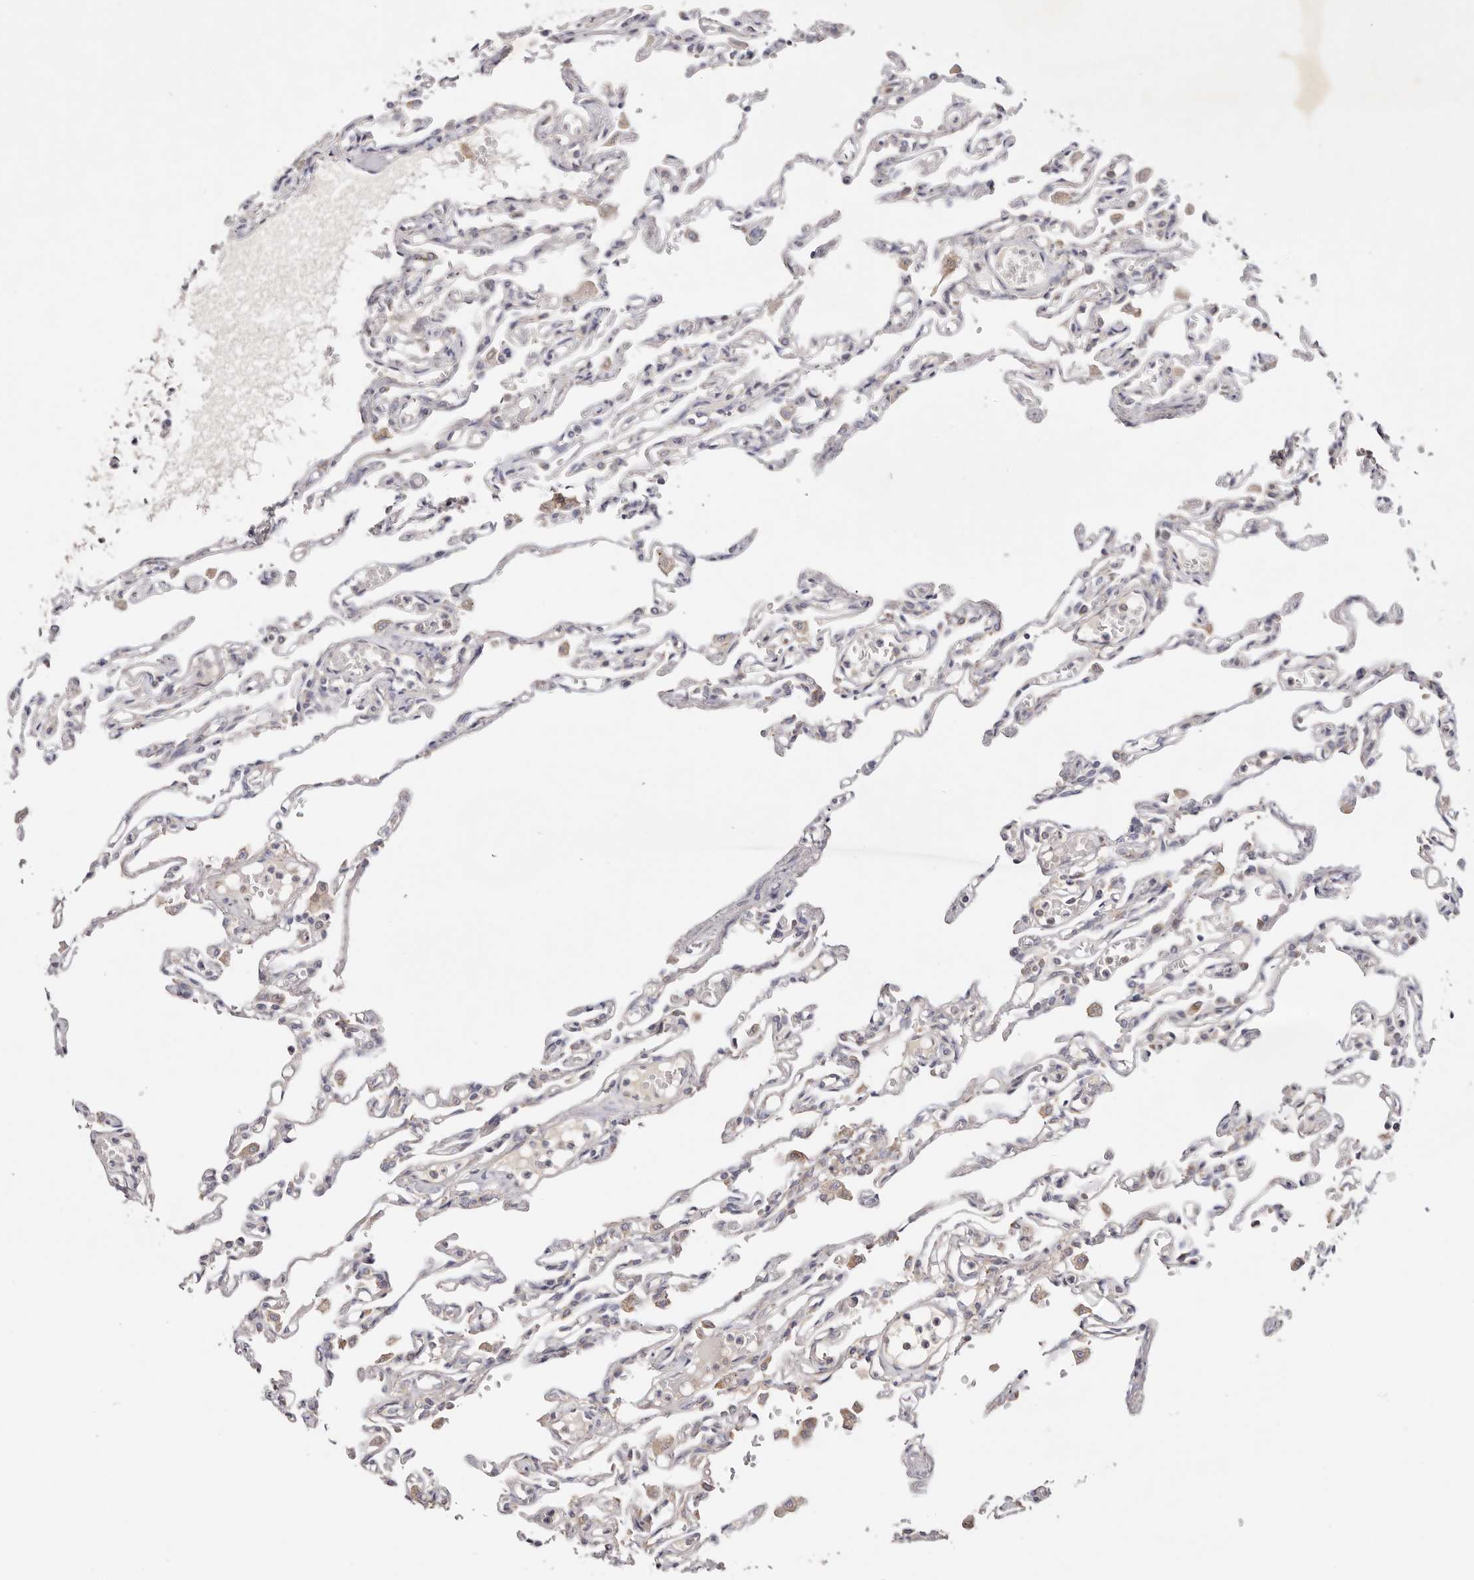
{"staining": {"intensity": "weak", "quantity": "<25%", "location": "cytoplasmic/membranous"}, "tissue": "lung", "cell_type": "Alveolar cells", "image_type": "normal", "snomed": [{"axis": "morphology", "description": "Normal tissue, NOS"}, {"axis": "topography", "description": "Lung"}], "caption": "IHC histopathology image of unremarkable lung stained for a protein (brown), which displays no positivity in alveolar cells.", "gene": "GNA13", "patient": {"sex": "male", "age": 21}}